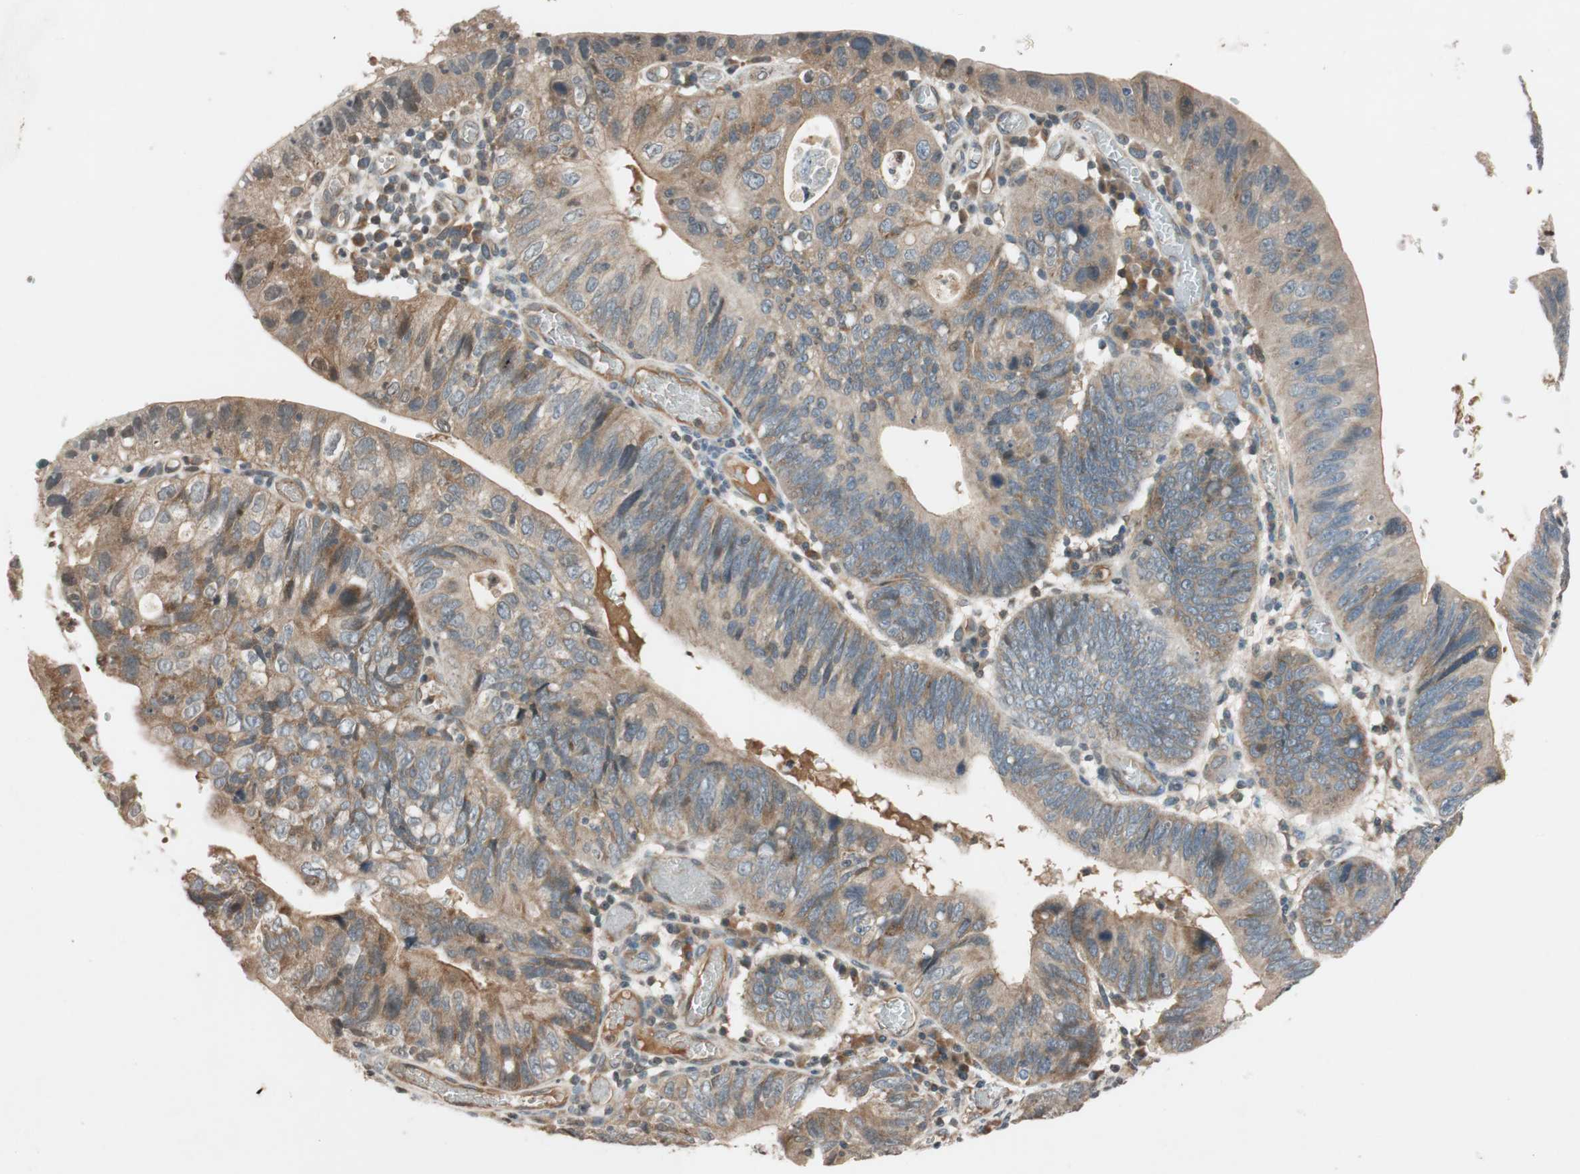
{"staining": {"intensity": "moderate", "quantity": ">75%", "location": "cytoplasmic/membranous"}, "tissue": "stomach cancer", "cell_type": "Tumor cells", "image_type": "cancer", "snomed": [{"axis": "morphology", "description": "Adenocarcinoma, NOS"}, {"axis": "topography", "description": "Stomach"}], "caption": "Protein expression analysis of stomach cancer (adenocarcinoma) exhibits moderate cytoplasmic/membranous staining in about >75% of tumor cells.", "gene": "GCLM", "patient": {"sex": "male", "age": 59}}